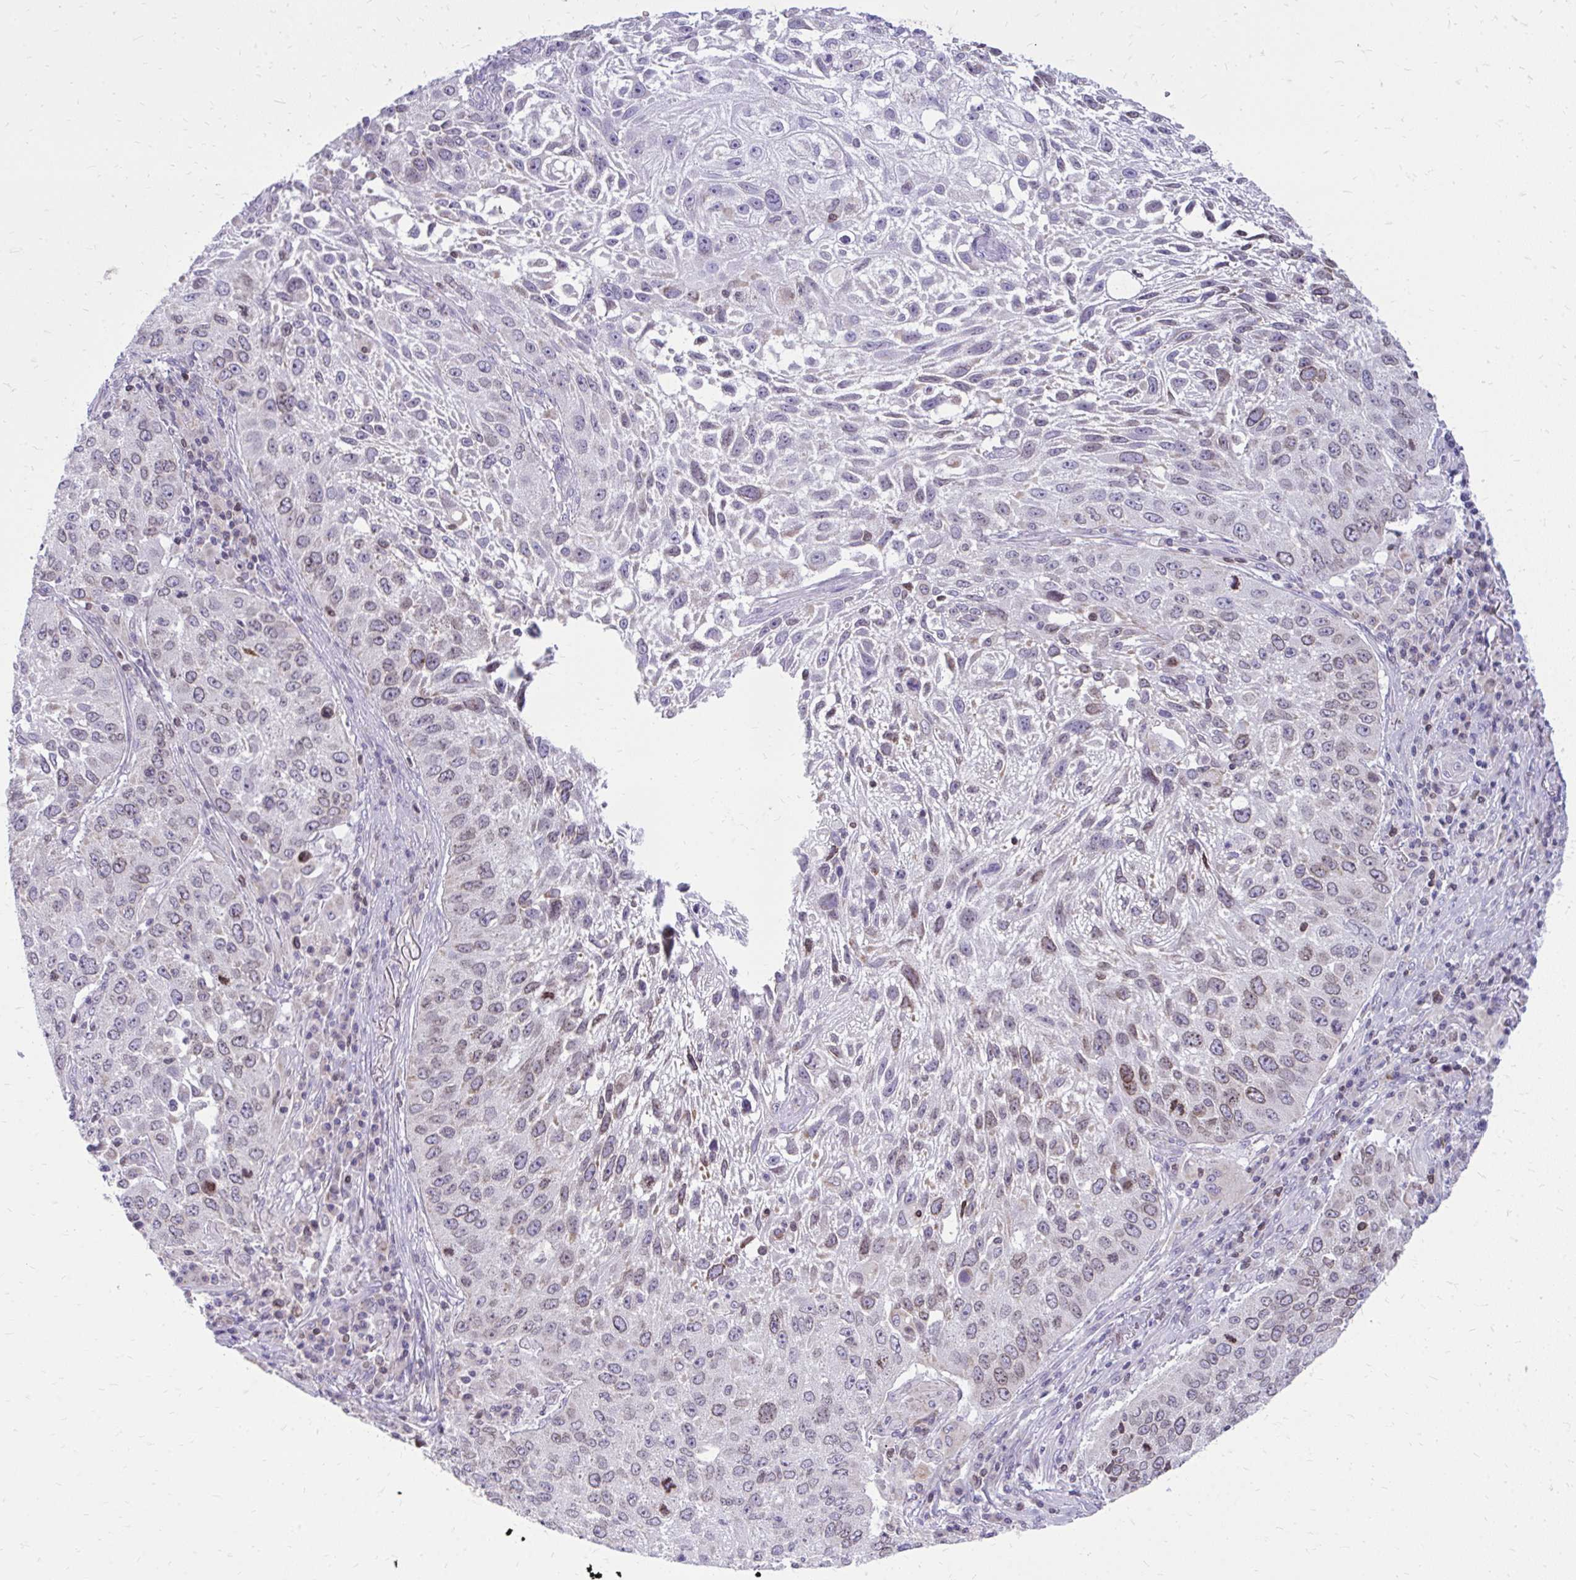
{"staining": {"intensity": "weak", "quantity": "<25%", "location": "cytoplasmic/membranous,nuclear"}, "tissue": "lung cancer", "cell_type": "Tumor cells", "image_type": "cancer", "snomed": [{"axis": "morphology", "description": "Normal morphology"}, {"axis": "morphology", "description": "Squamous cell carcinoma, NOS"}, {"axis": "topography", "description": "Lymph node"}, {"axis": "topography", "description": "Lung"}], "caption": "There is no significant expression in tumor cells of lung squamous cell carcinoma. Nuclei are stained in blue.", "gene": "RPS6KA2", "patient": {"sex": "male", "age": 67}}